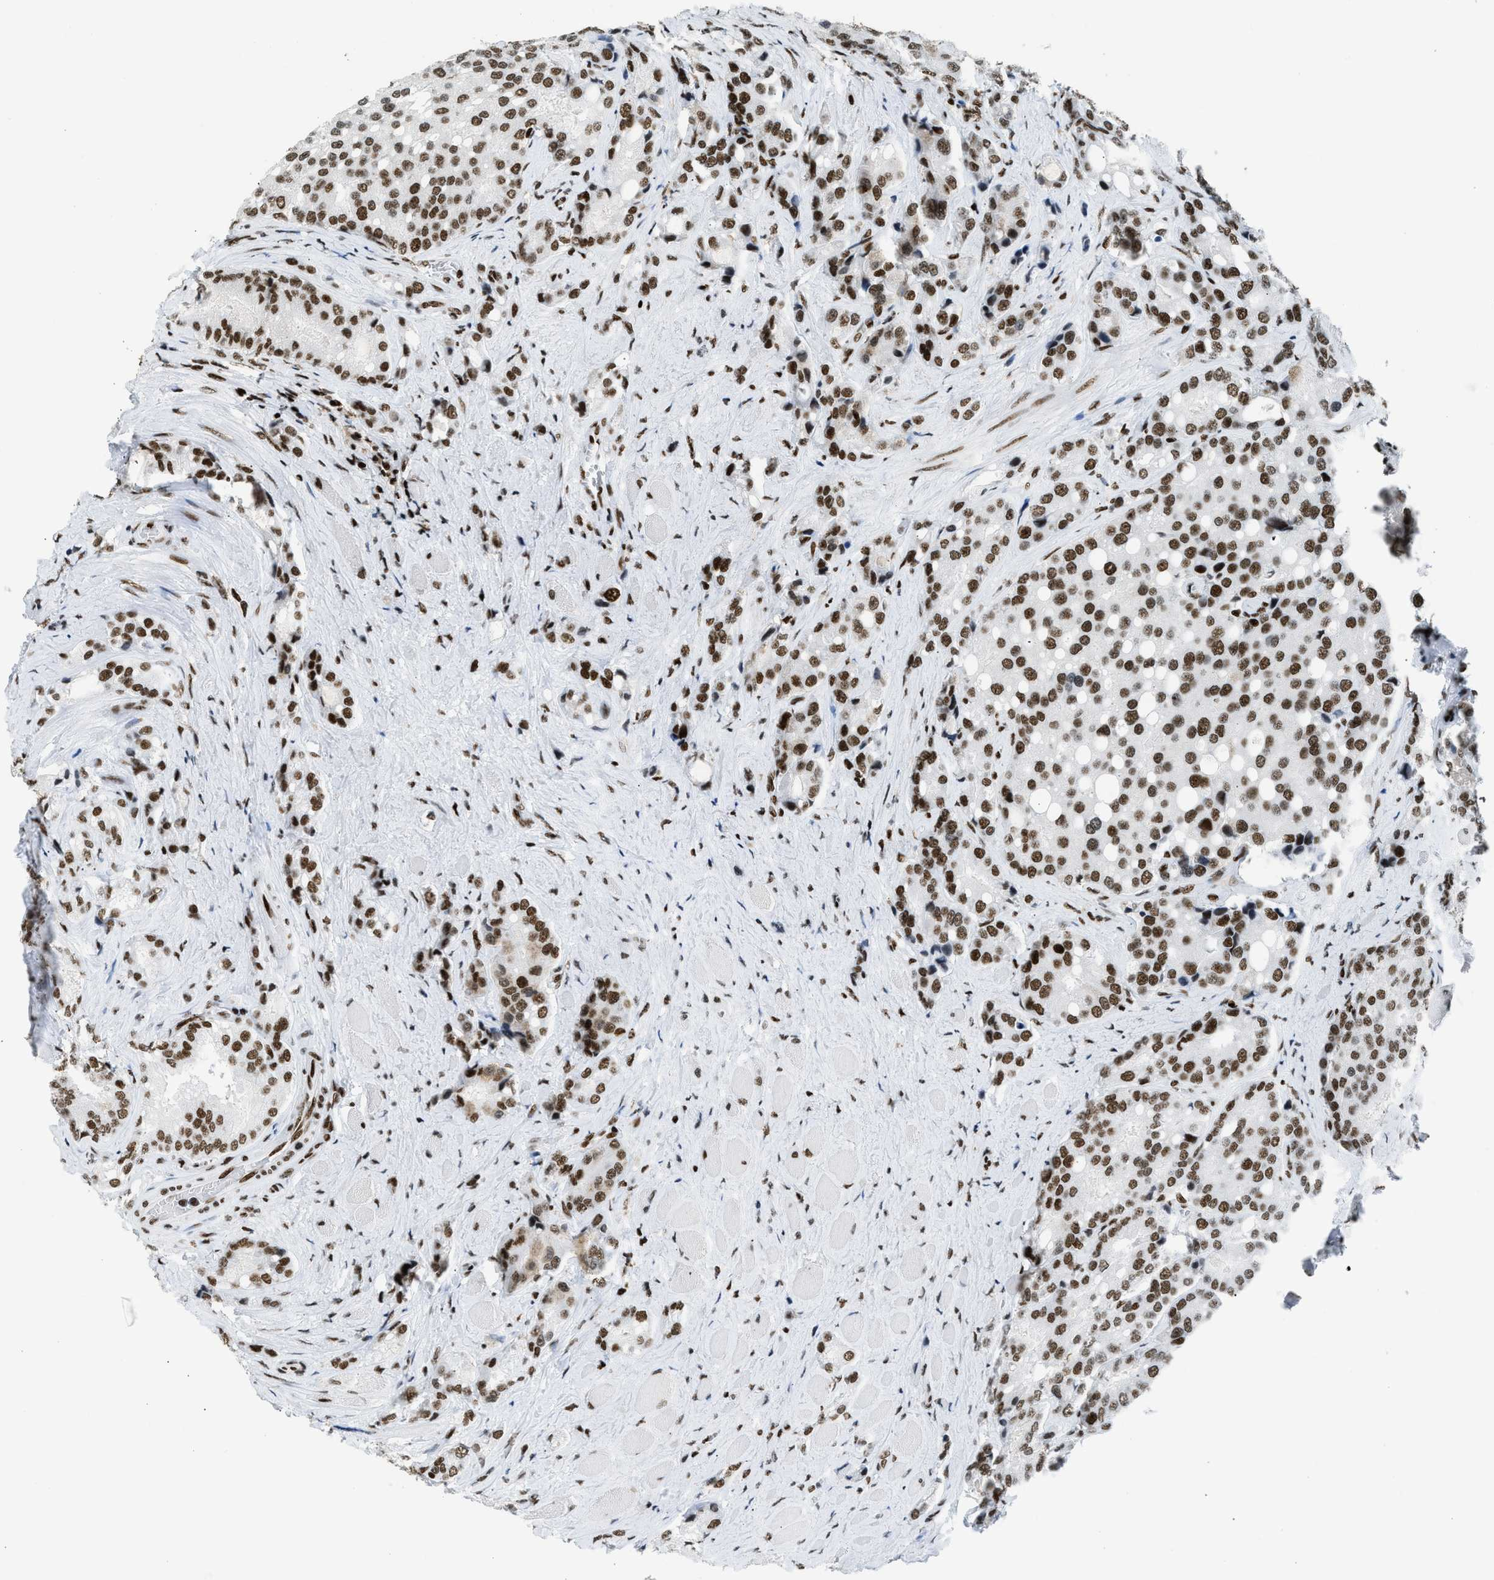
{"staining": {"intensity": "strong", "quantity": ">75%", "location": "nuclear"}, "tissue": "prostate cancer", "cell_type": "Tumor cells", "image_type": "cancer", "snomed": [{"axis": "morphology", "description": "Adenocarcinoma, High grade"}, {"axis": "topography", "description": "Prostate"}], "caption": "Immunohistochemistry of human adenocarcinoma (high-grade) (prostate) shows high levels of strong nuclear staining in about >75% of tumor cells.", "gene": "PIF1", "patient": {"sex": "male", "age": 50}}